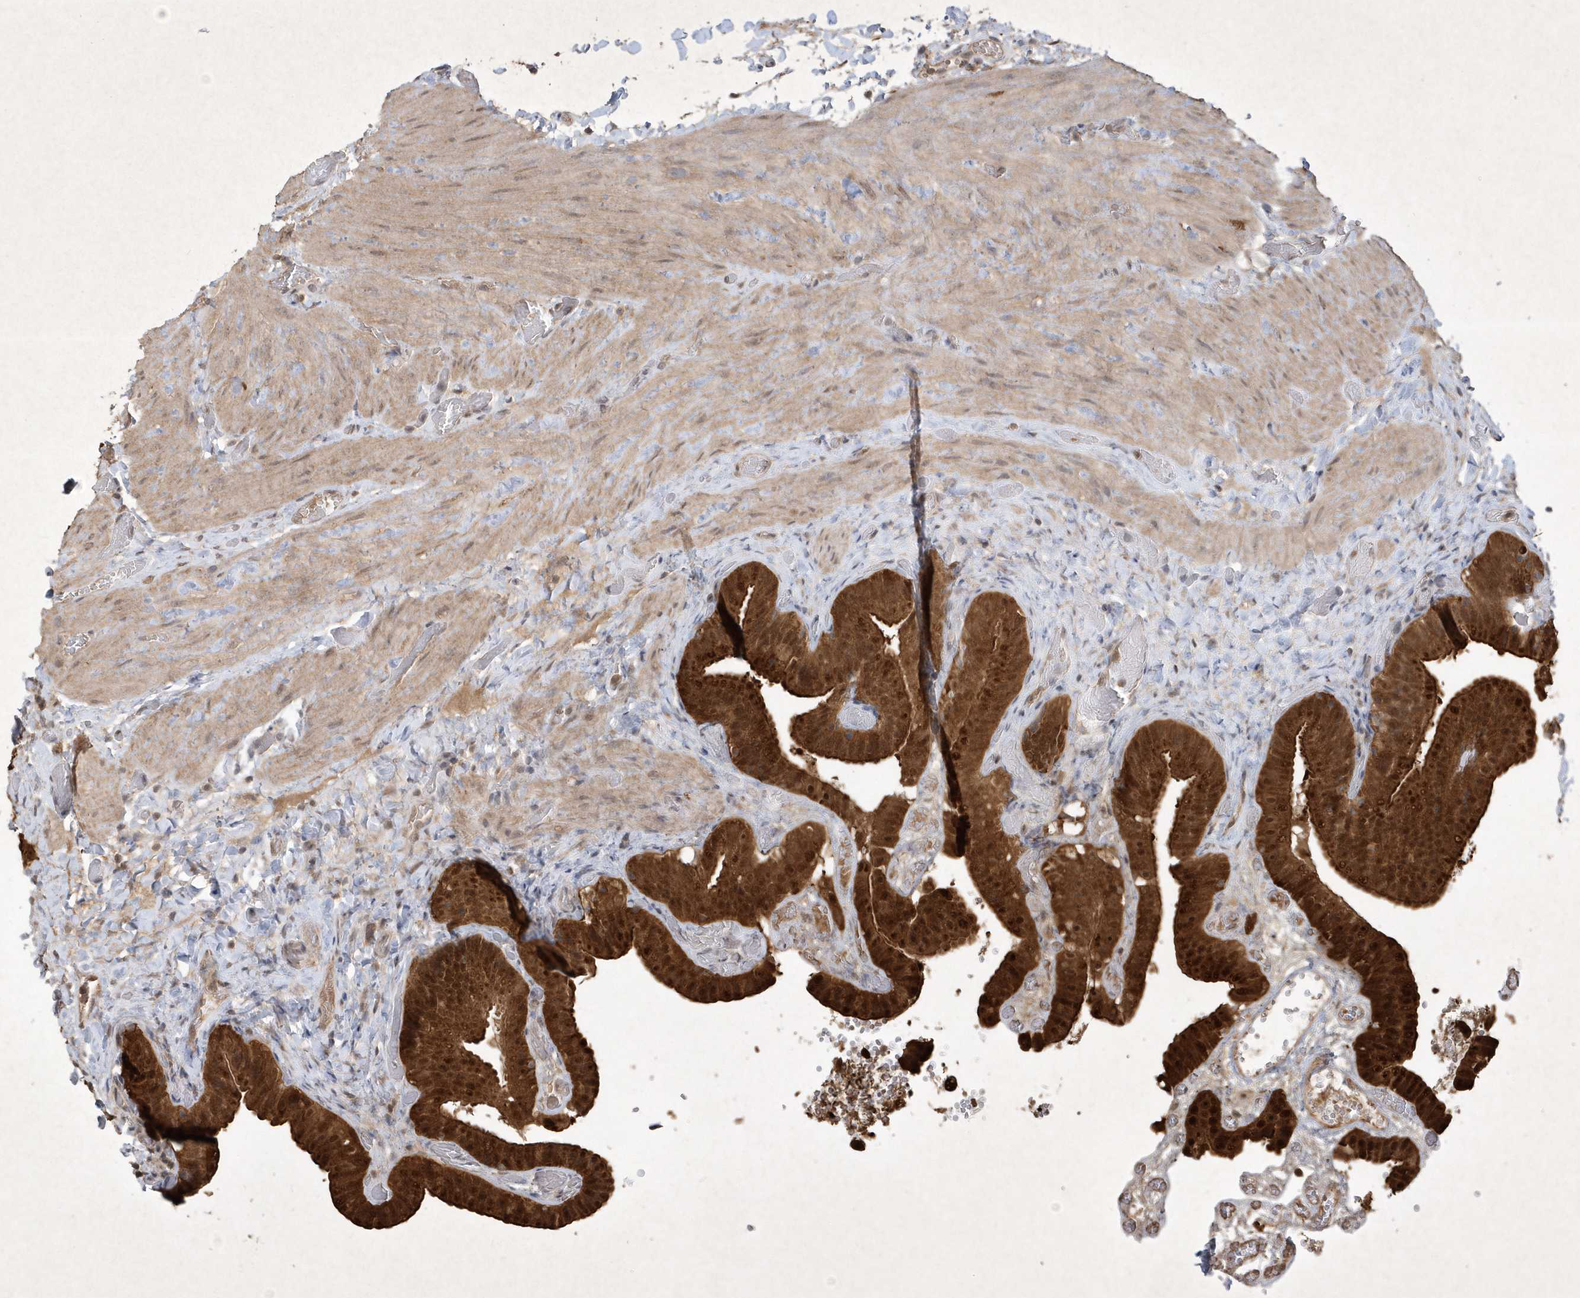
{"staining": {"intensity": "strong", "quantity": ">75%", "location": "cytoplasmic/membranous,nuclear"}, "tissue": "gallbladder", "cell_type": "Glandular cells", "image_type": "normal", "snomed": [{"axis": "morphology", "description": "Normal tissue, NOS"}, {"axis": "topography", "description": "Gallbladder"}], "caption": "Immunohistochemistry image of normal gallbladder: gallbladder stained using immunohistochemistry (IHC) exhibits high levels of strong protein expression localized specifically in the cytoplasmic/membranous,nuclear of glandular cells, appearing as a cytoplasmic/membranous,nuclear brown color.", "gene": "AKR7A2", "patient": {"sex": "female", "age": 64}}